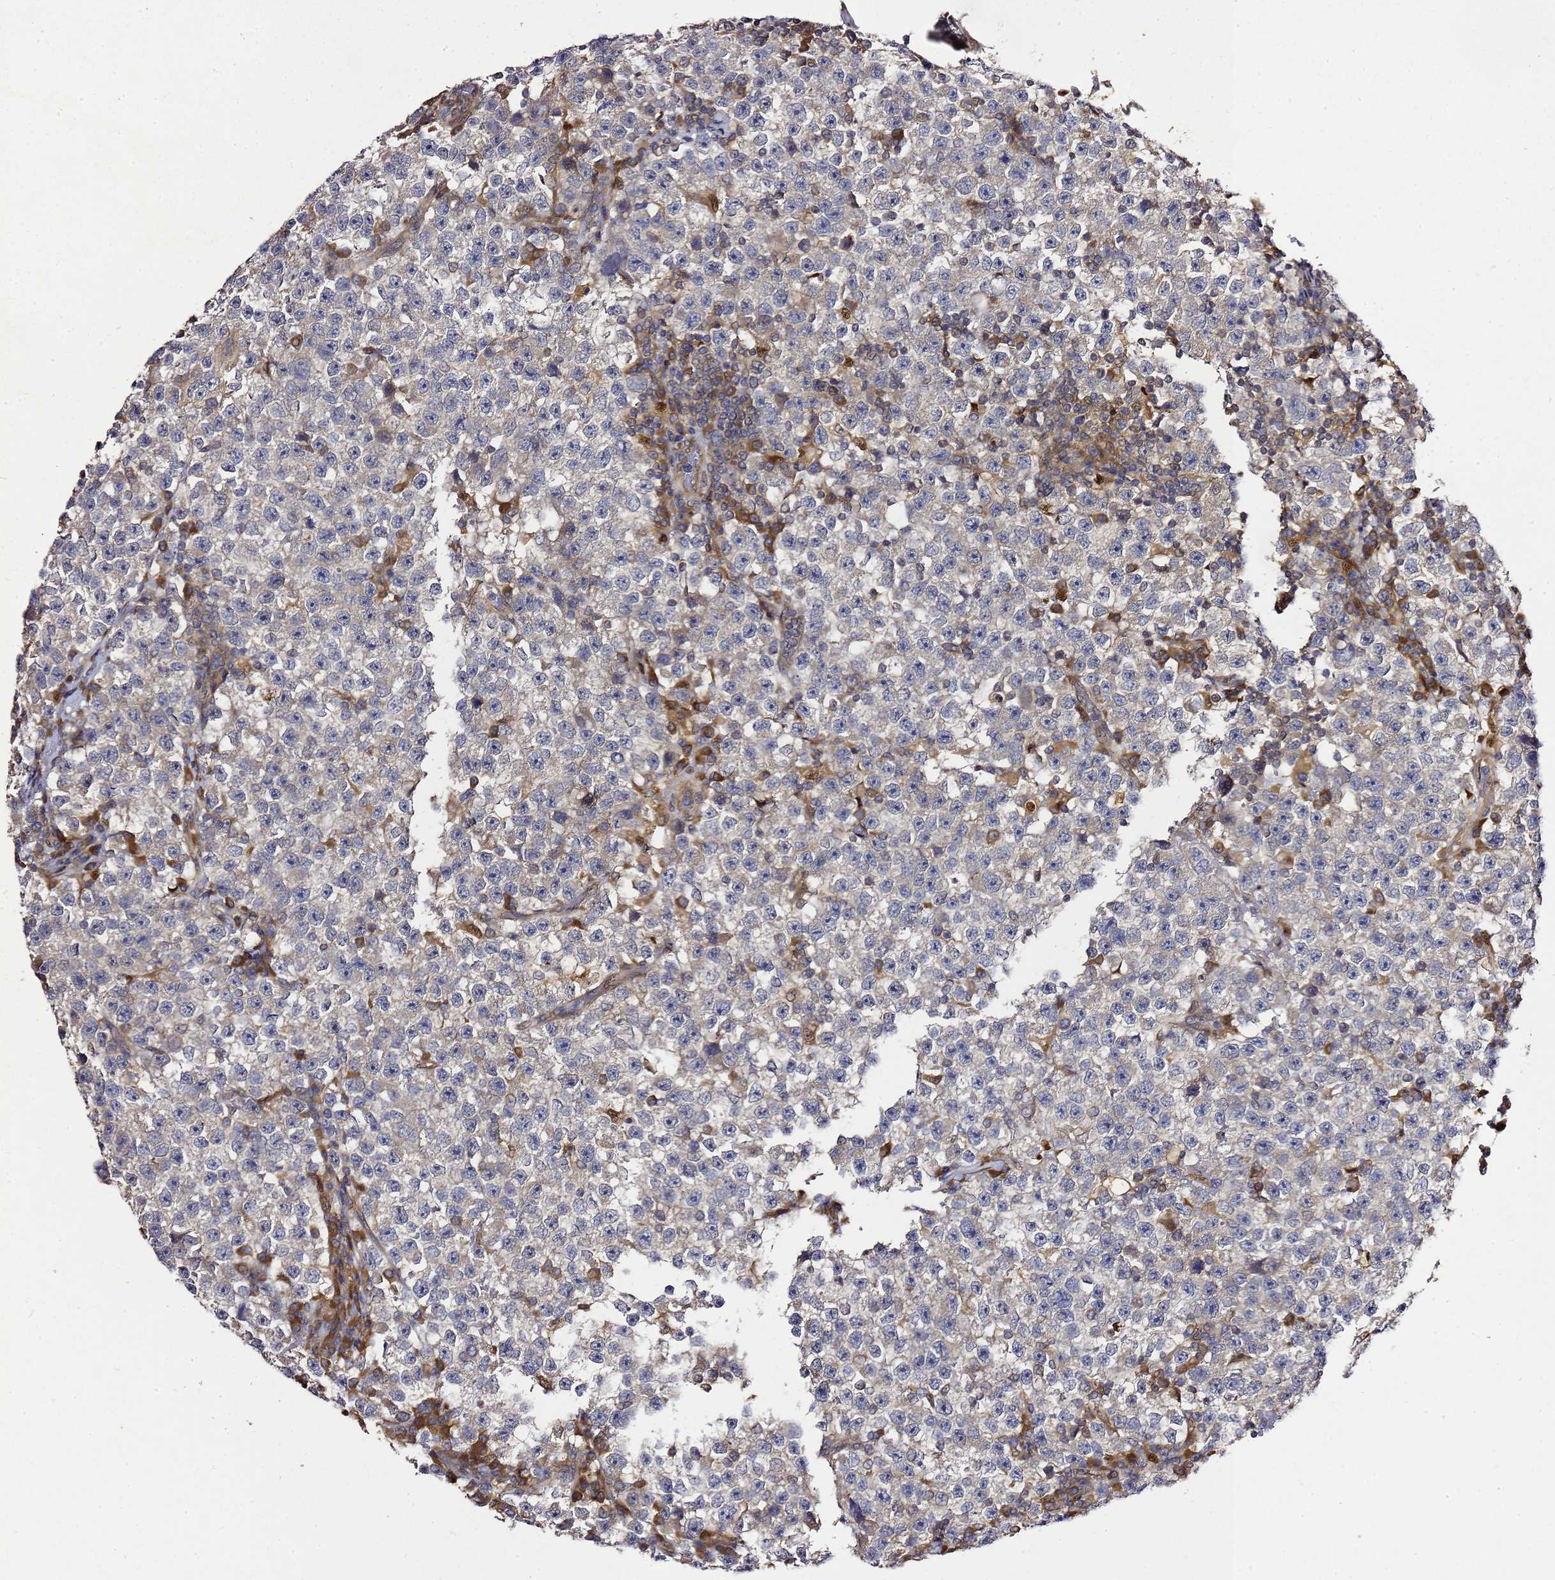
{"staining": {"intensity": "negative", "quantity": "none", "location": "none"}, "tissue": "testis cancer", "cell_type": "Tumor cells", "image_type": "cancer", "snomed": [{"axis": "morphology", "description": "Seminoma, NOS"}, {"axis": "topography", "description": "Testis"}], "caption": "Testis seminoma was stained to show a protein in brown. There is no significant expression in tumor cells. Brightfield microscopy of immunohistochemistry (IHC) stained with DAB (brown) and hematoxylin (blue), captured at high magnification.", "gene": "ALG3", "patient": {"sex": "male", "age": 22}}